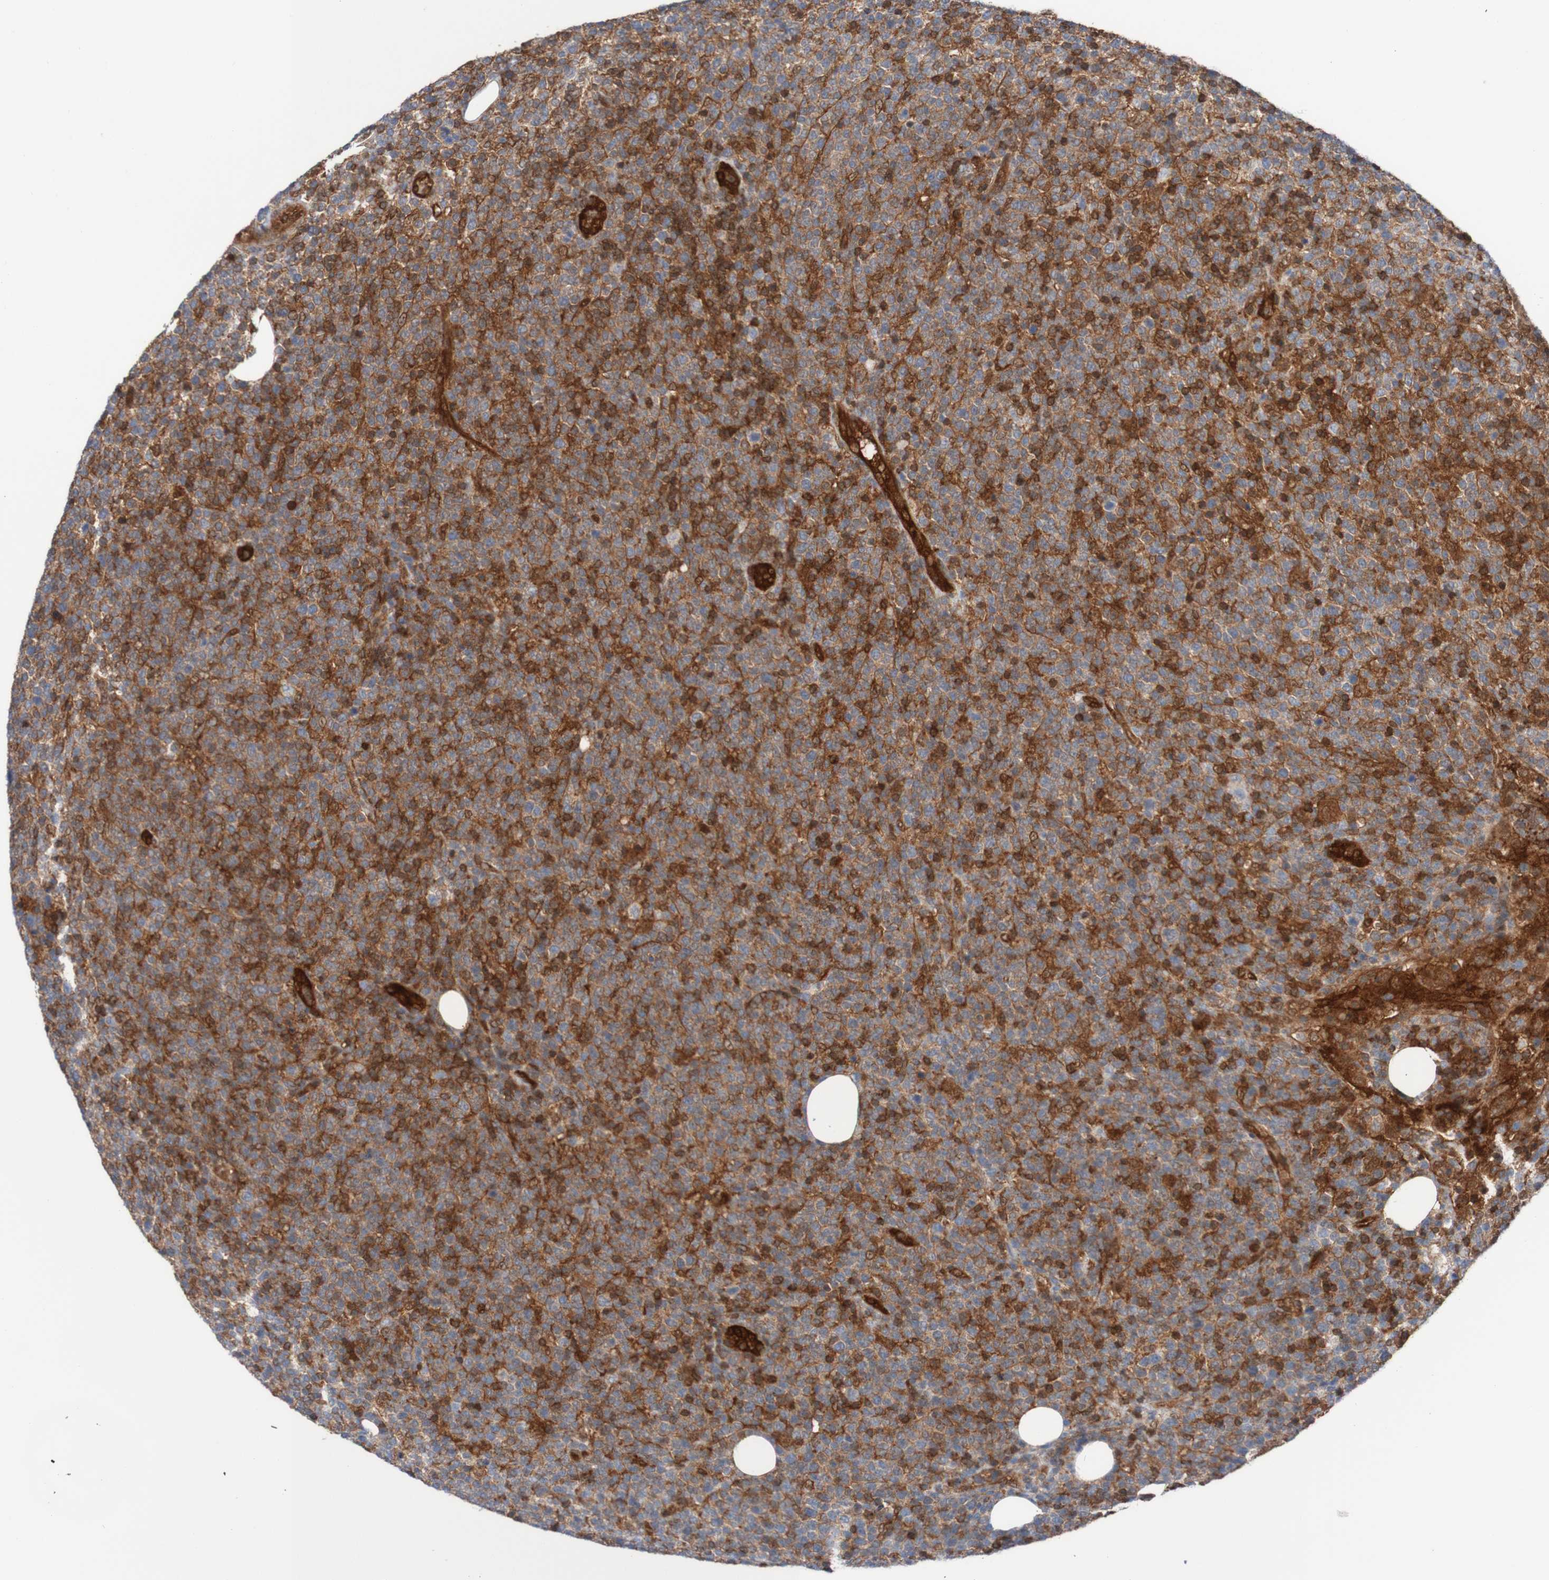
{"staining": {"intensity": "strong", "quantity": "25%-75%", "location": "cytoplasmic/membranous"}, "tissue": "lymphoma", "cell_type": "Tumor cells", "image_type": "cancer", "snomed": [{"axis": "morphology", "description": "Malignant lymphoma, non-Hodgkin's type, High grade"}, {"axis": "topography", "description": "Lymph node"}], "caption": "Immunohistochemistry staining of high-grade malignant lymphoma, non-Hodgkin's type, which exhibits high levels of strong cytoplasmic/membranous staining in approximately 25%-75% of tumor cells indicating strong cytoplasmic/membranous protein staining. The staining was performed using DAB (brown) for protein detection and nuclei were counterstained in hematoxylin (blue).", "gene": "RIGI", "patient": {"sex": "male", "age": 61}}